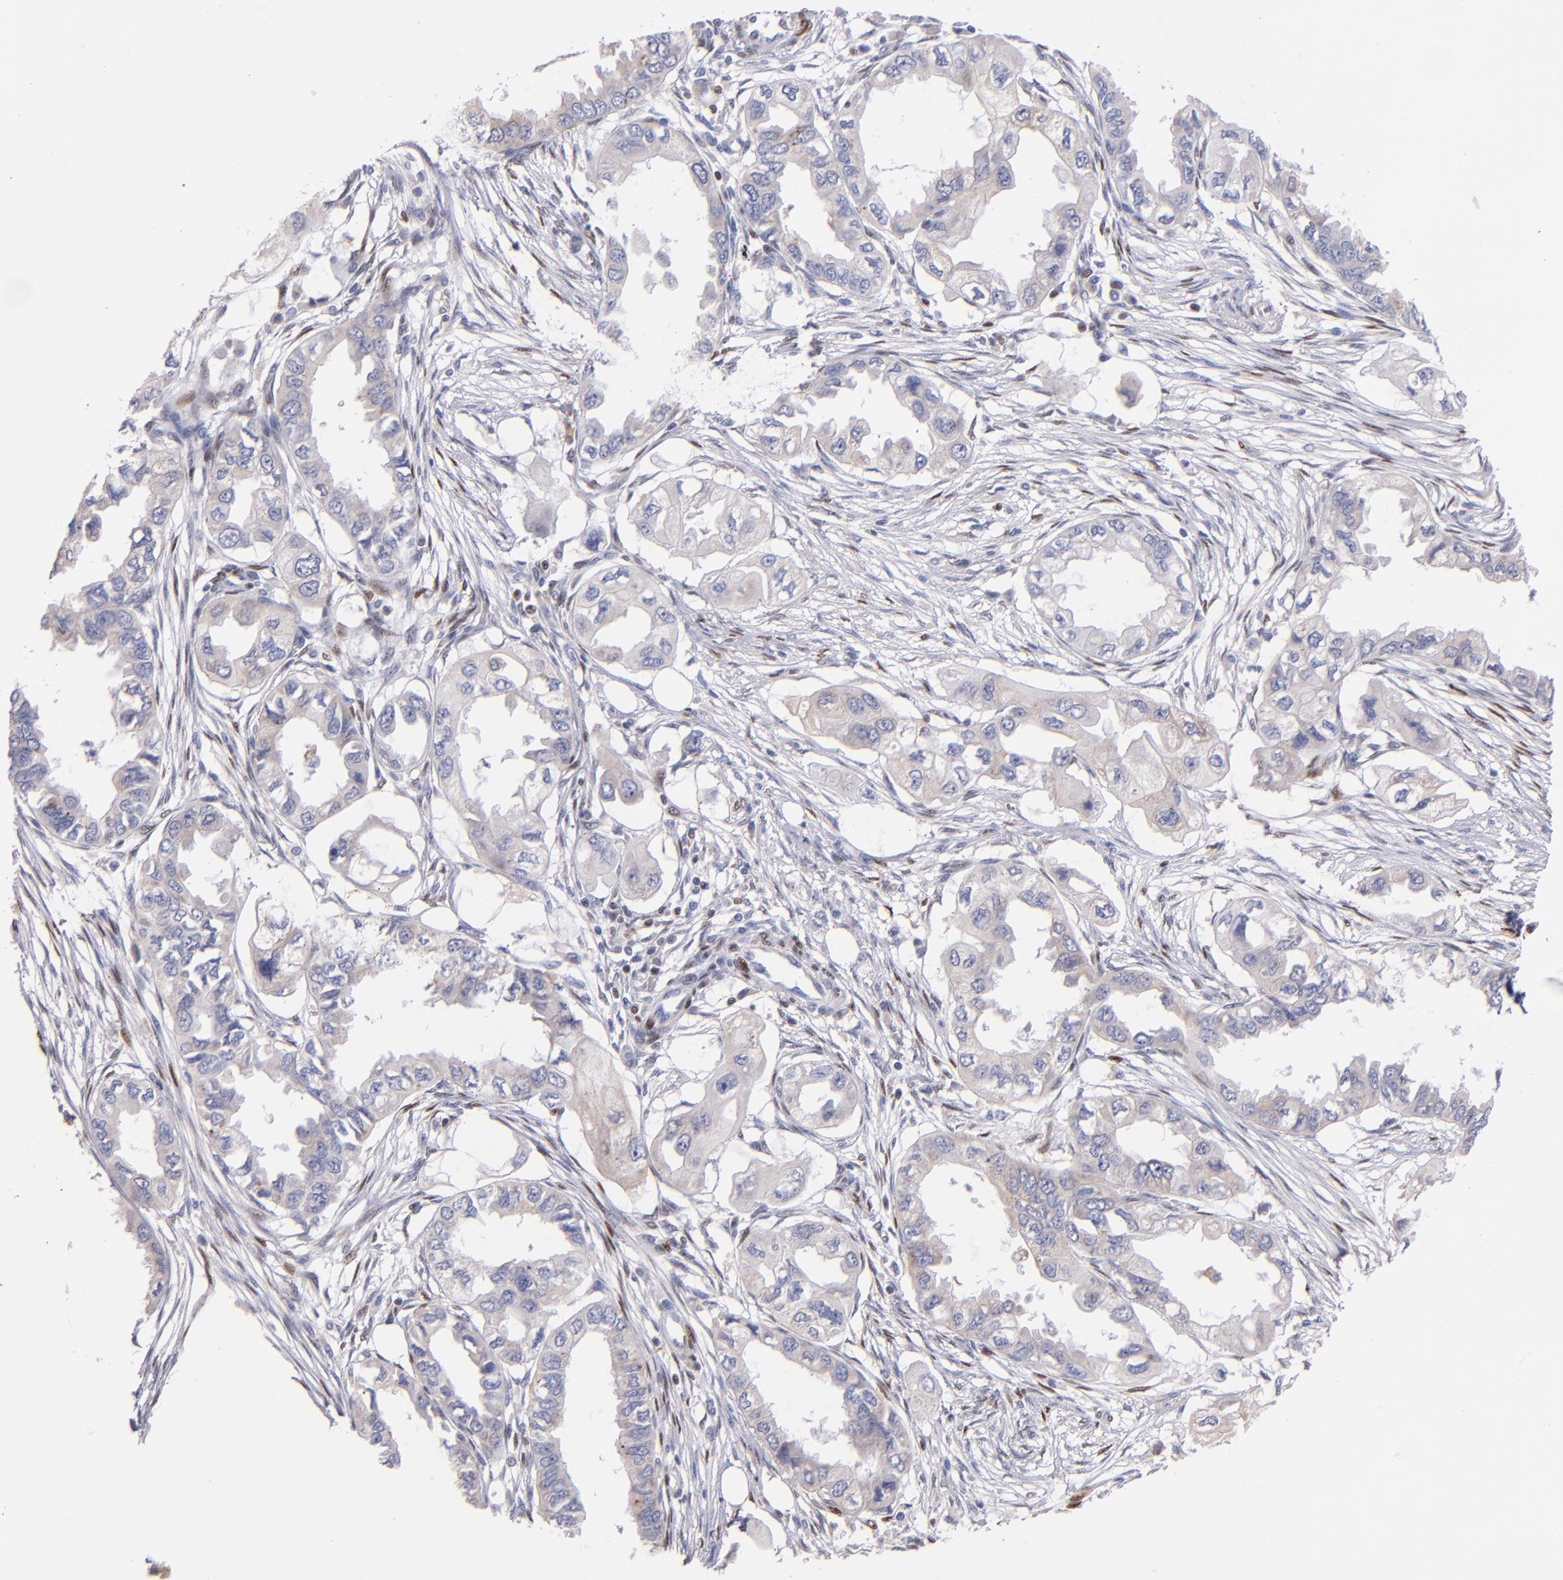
{"staining": {"intensity": "negative", "quantity": "none", "location": "none"}, "tissue": "endometrial cancer", "cell_type": "Tumor cells", "image_type": "cancer", "snomed": [{"axis": "morphology", "description": "Adenocarcinoma, NOS"}, {"axis": "topography", "description": "Endometrium"}], "caption": "High power microscopy micrograph of an IHC image of endometrial cancer, revealing no significant positivity in tumor cells.", "gene": "SRF", "patient": {"sex": "female", "age": 67}}